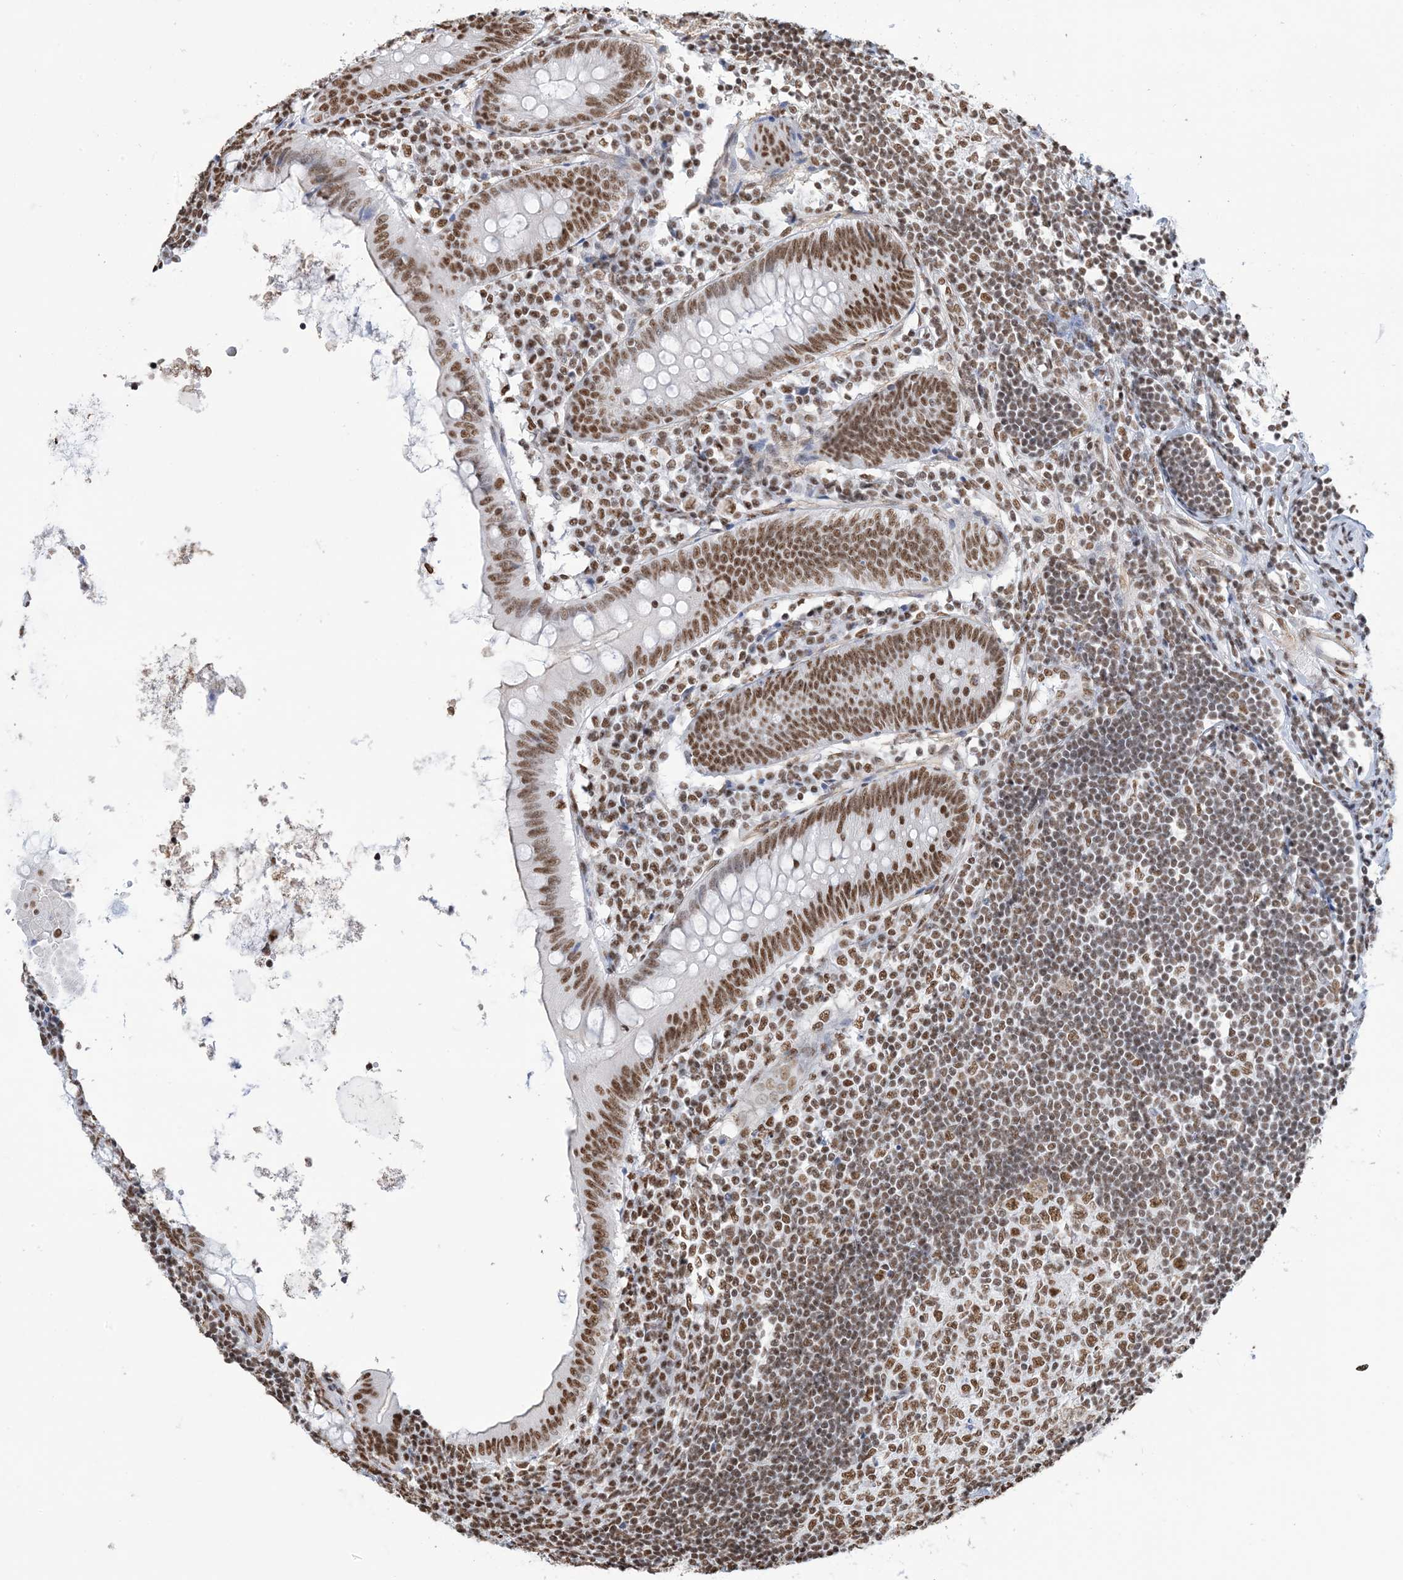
{"staining": {"intensity": "strong", "quantity": ">75%", "location": "nuclear"}, "tissue": "appendix", "cell_type": "Glandular cells", "image_type": "normal", "snomed": [{"axis": "morphology", "description": "Normal tissue, NOS"}, {"axis": "topography", "description": "Appendix"}], "caption": "Glandular cells display high levels of strong nuclear staining in about >75% of cells in normal human appendix.", "gene": "ZNF792", "patient": {"sex": "female", "age": 54}}